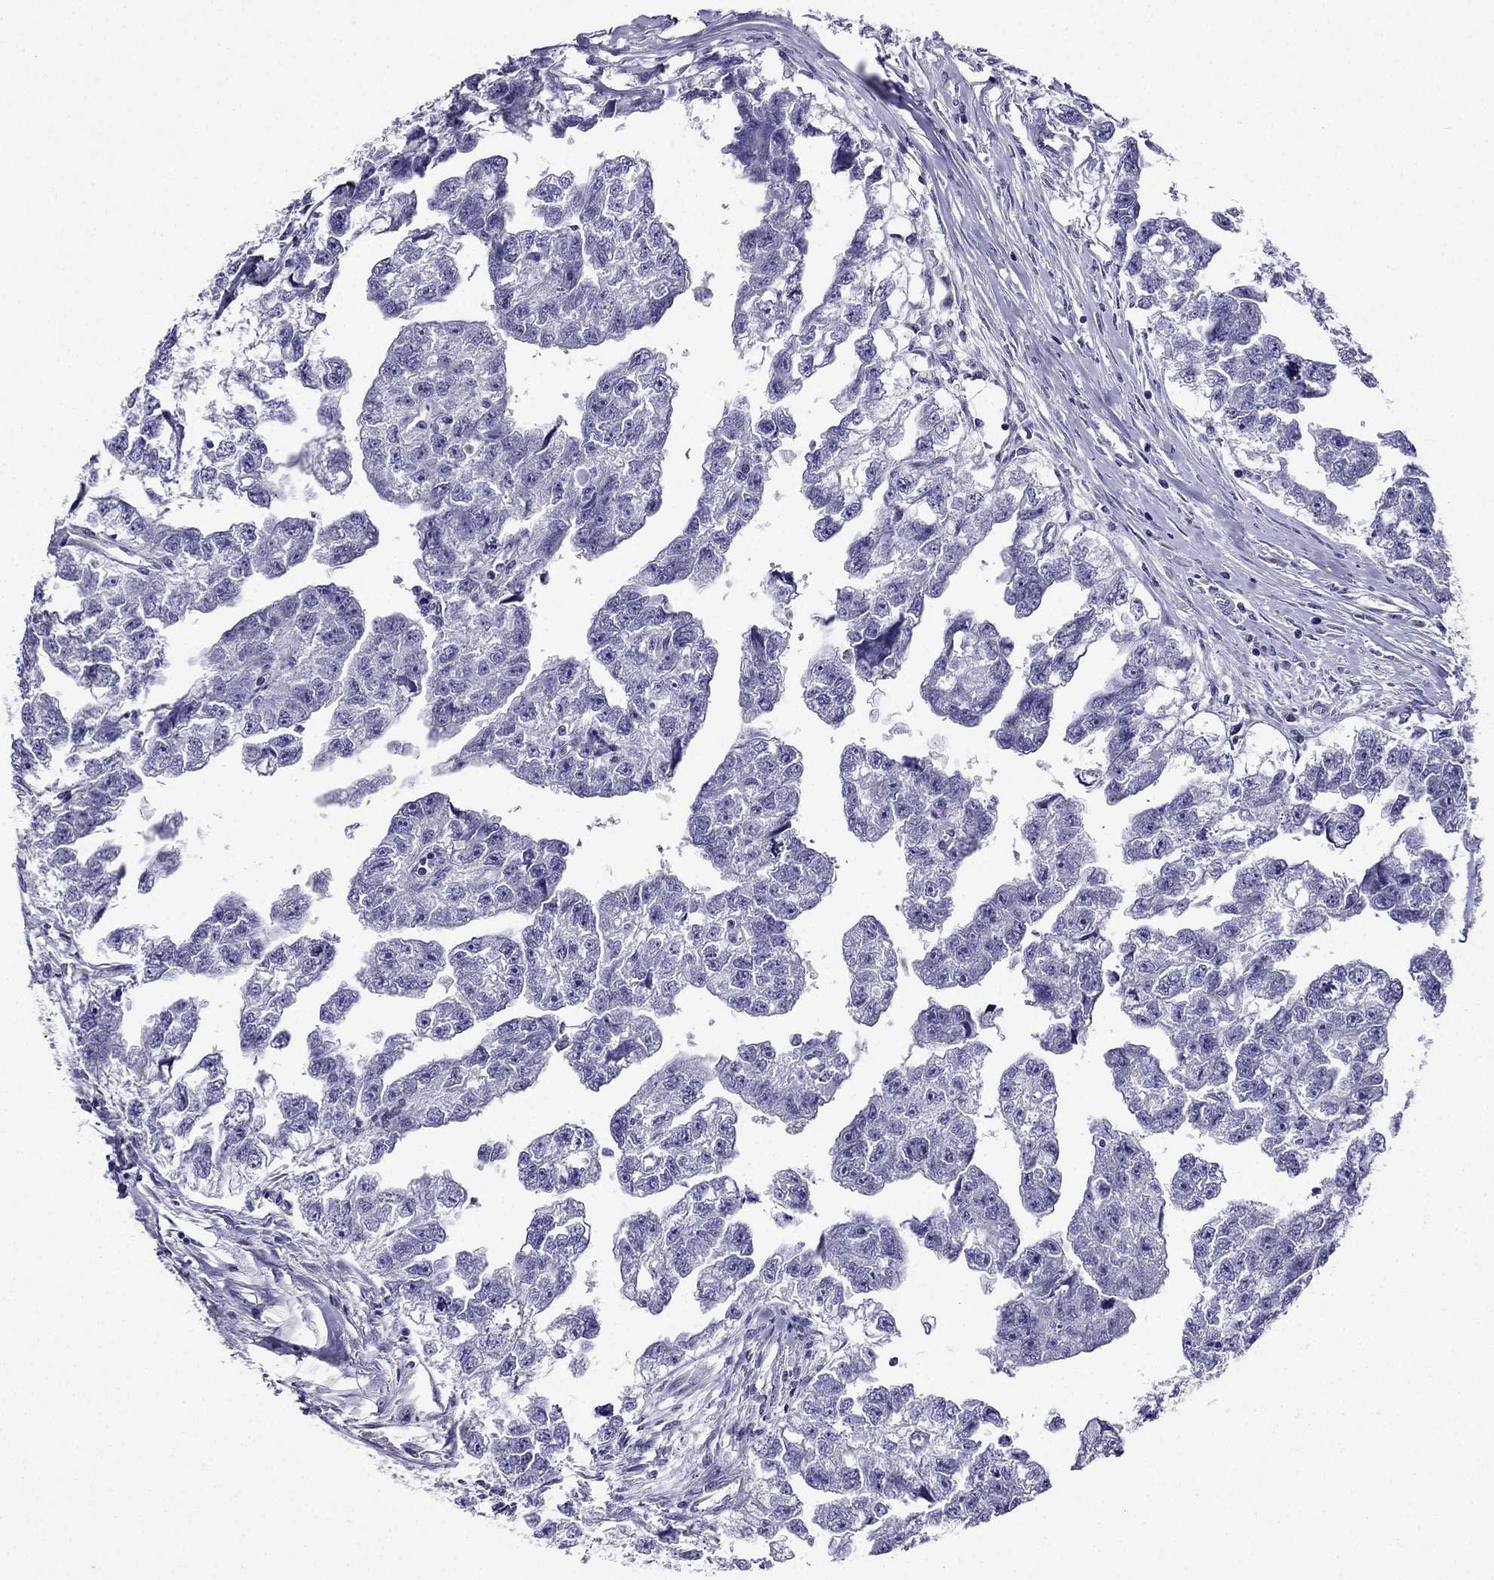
{"staining": {"intensity": "negative", "quantity": "none", "location": "none"}, "tissue": "testis cancer", "cell_type": "Tumor cells", "image_type": "cancer", "snomed": [{"axis": "morphology", "description": "Carcinoma, Embryonal, NOS"}, {"axis": "morphology", "description": "Teratoma, malignant, NOS"}, {"axis": "topography", "description": "Testis"}], "caption": "Testis cancer (malignant teratoma) stained for a protein using immunohistochemistry (IHC) demonstrates no staining tumor cells.", "gene": "KIF5A", "patient": {"sex": "male", "age": 44}}